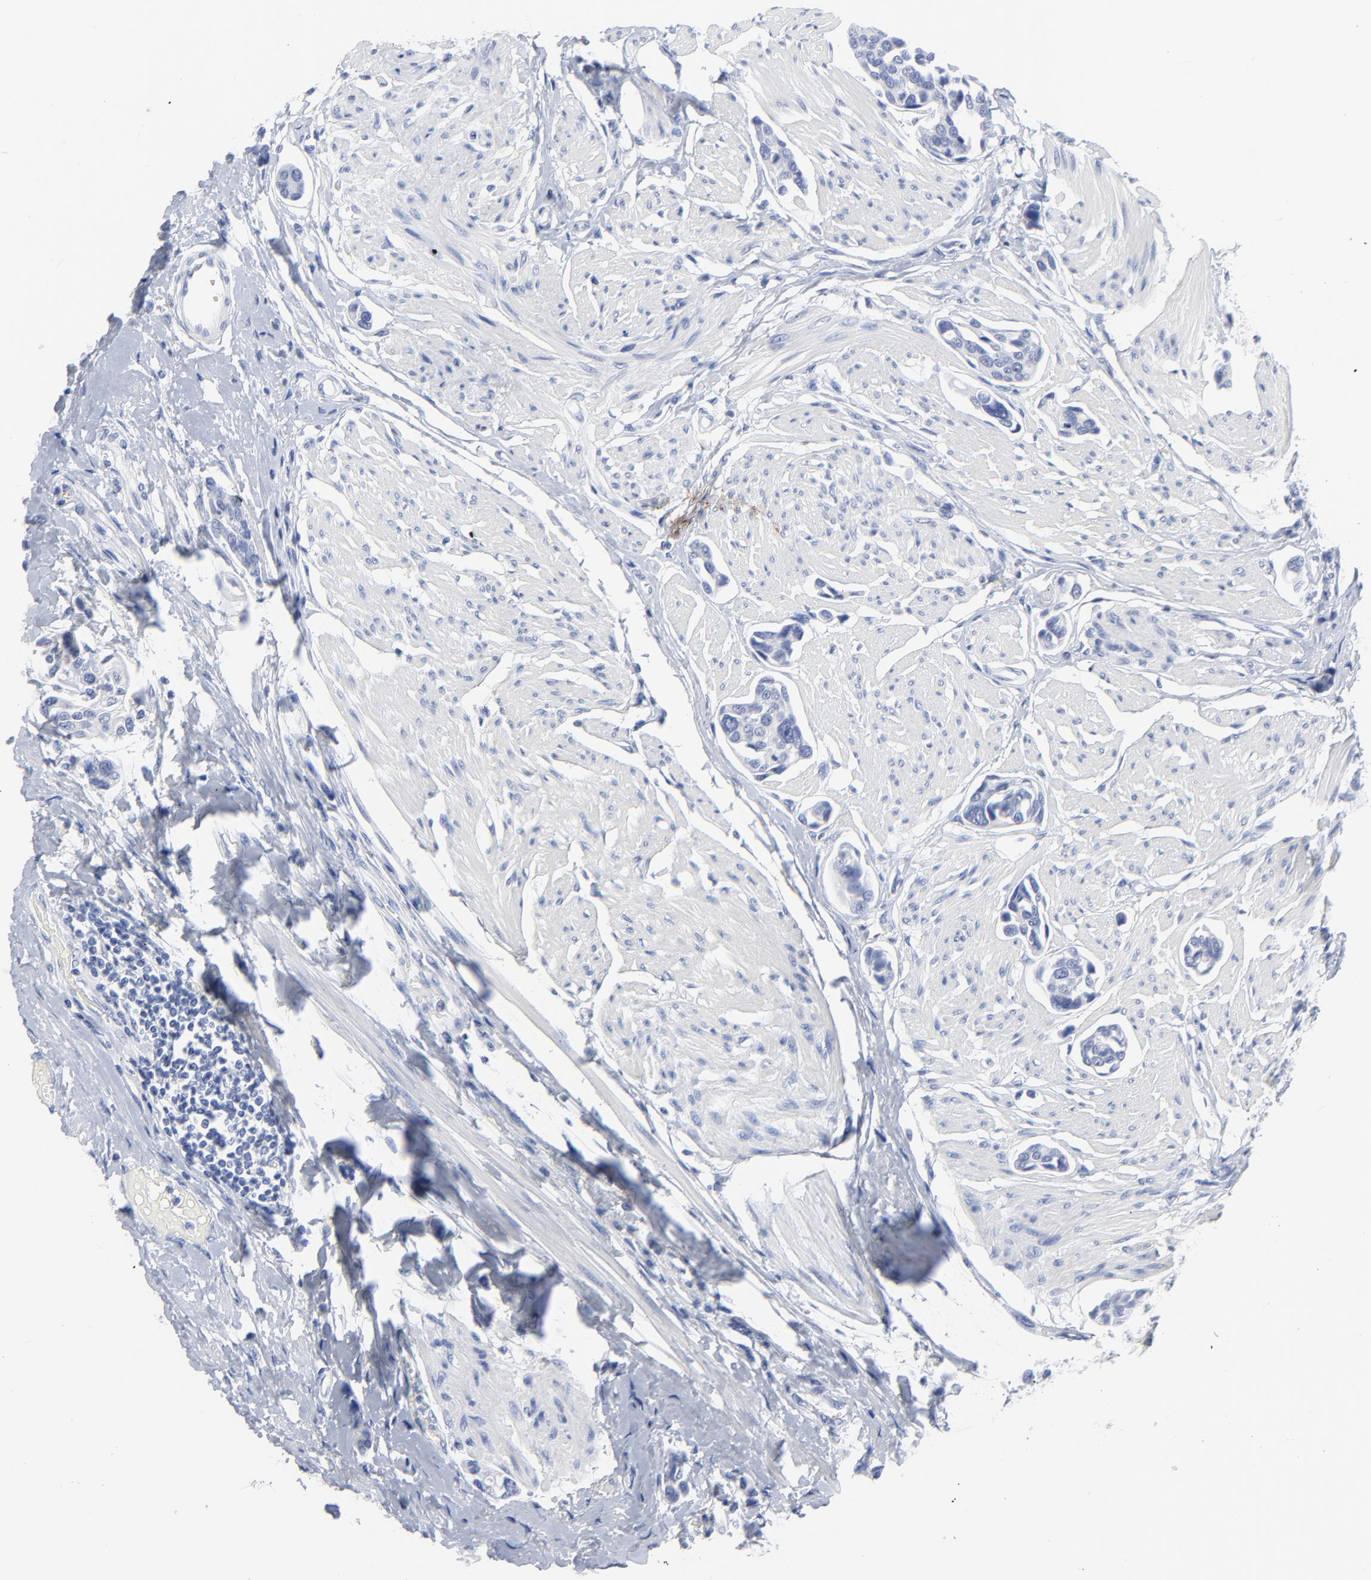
{"staining": {"intensity": "negative", "quantity": "none", "location": "none"}, "tissue": "urothelial cancer", "cell_type": "Tumor cells", "image_type": "cancer", "snomed": [{"axis": "morphology", "description": "Urothelial carcinoma, High grade"}, {"axis": "topography", "description": "Urinary bladder"}], "caption": "Immunohistochemistry (IHC) histopathology image of neoplastic tissue: human urothelial cancer stained with DAB (3,3'-diaminobenzidine) displays no significant protein expression in tumor cells.", "gene": "CLEC4G", "patient": {"sex": "male", "age": 78}}